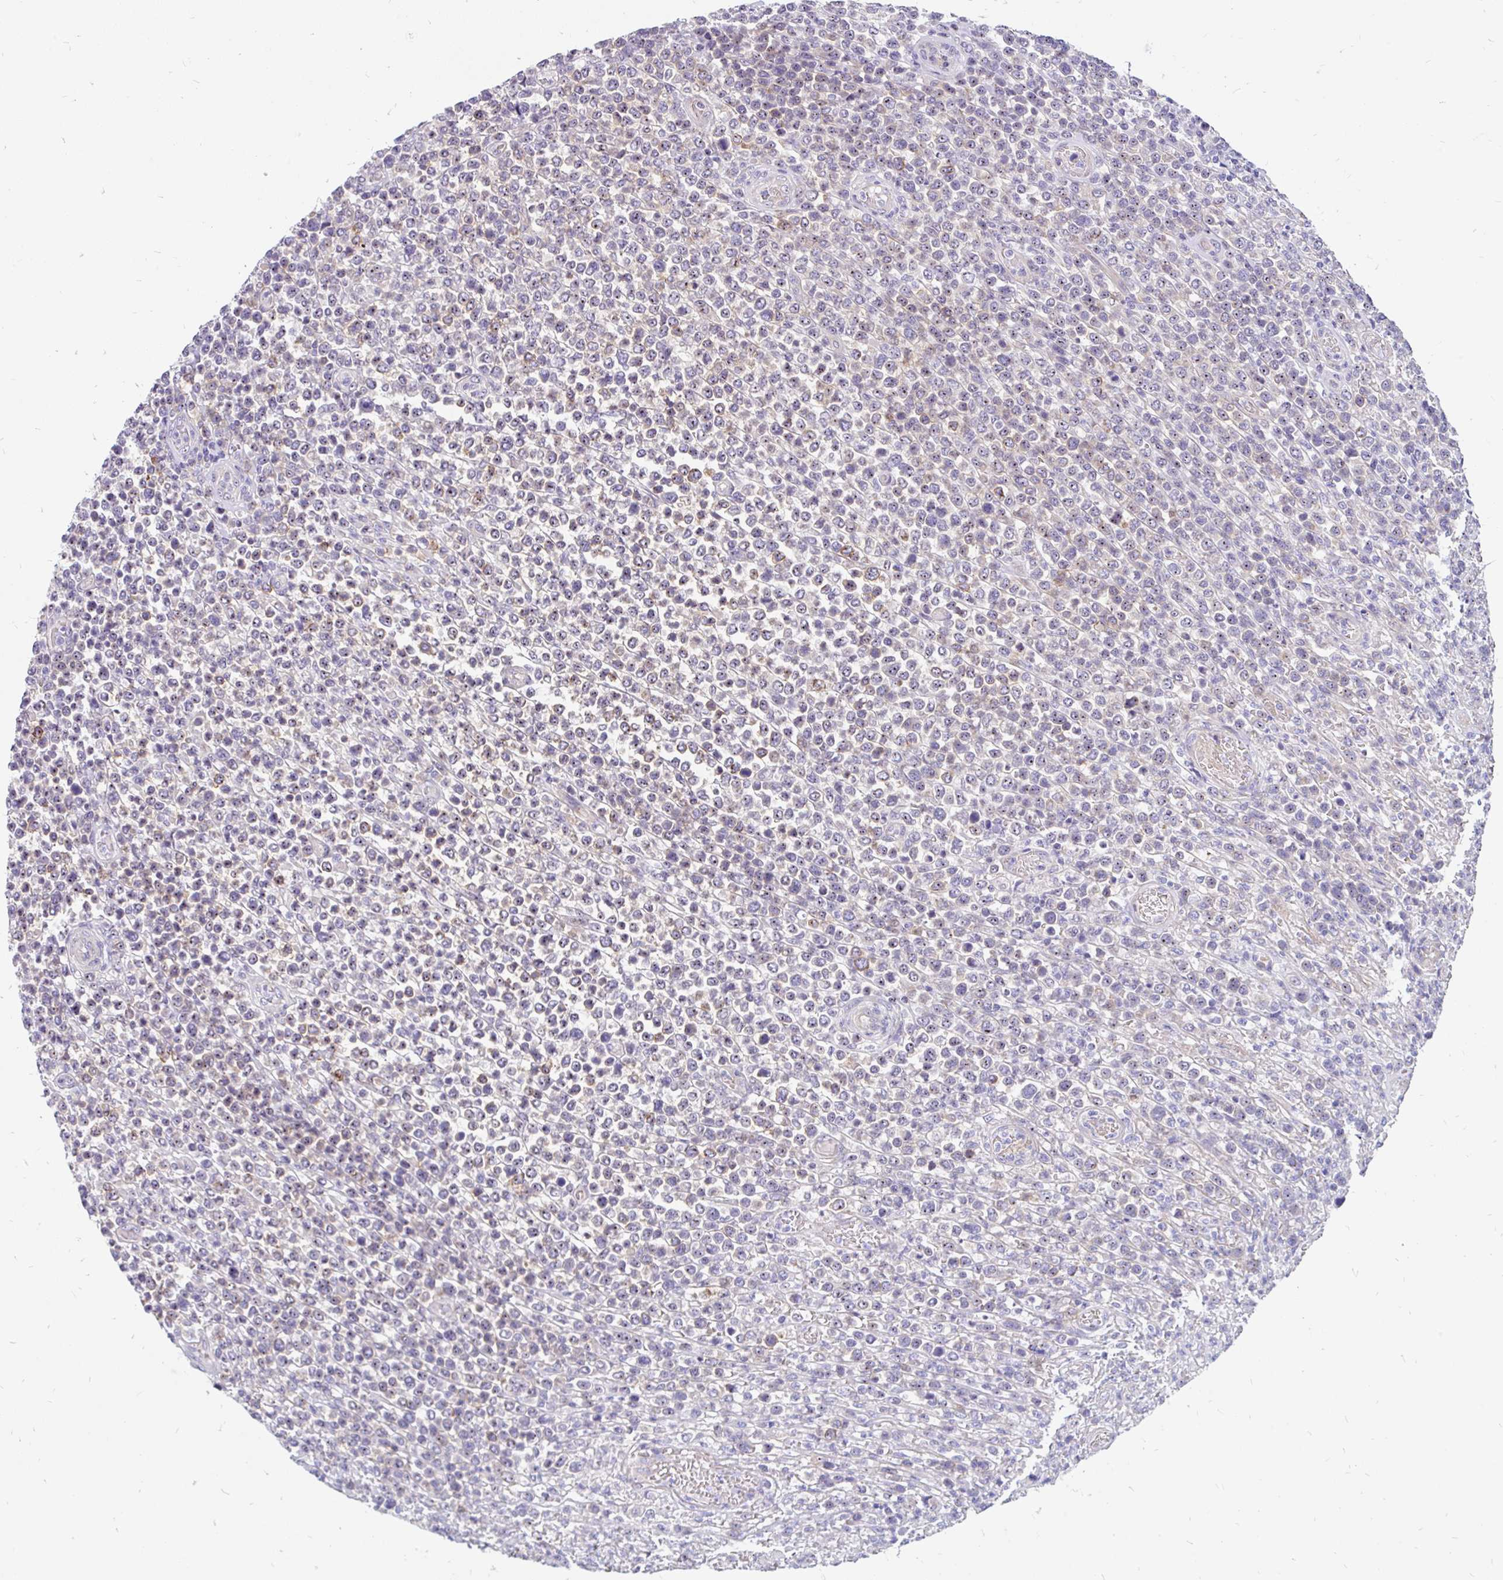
{"staining": {"intensity": "weak", "quantity": "25%-75%", "location": "cytoplasmic/membranous,nuclear"}, "tissue": "lymphoma", "cell_type": "Tumor cells", "image_type": "cancer", "snomed": [{"axis": "morphology", "description": "Malignant lymphoma, non-Hodgkin's type, High grade"}, {"axis": "topography", "description": "Soft tissue"}], "caption": "A brown stain highlights weak cytoplasmic/membranous and nuclear staining of a protein in human malignant lymphoma, non-Hodgkin's type (high-grade) tumor cells. (Stains: DAB in brown, nuclei in blue, Microscopy: brightfield microscopy at high magnification).", "gene": "LRRC26", "patient": {"sex": "female", "age": 56}}